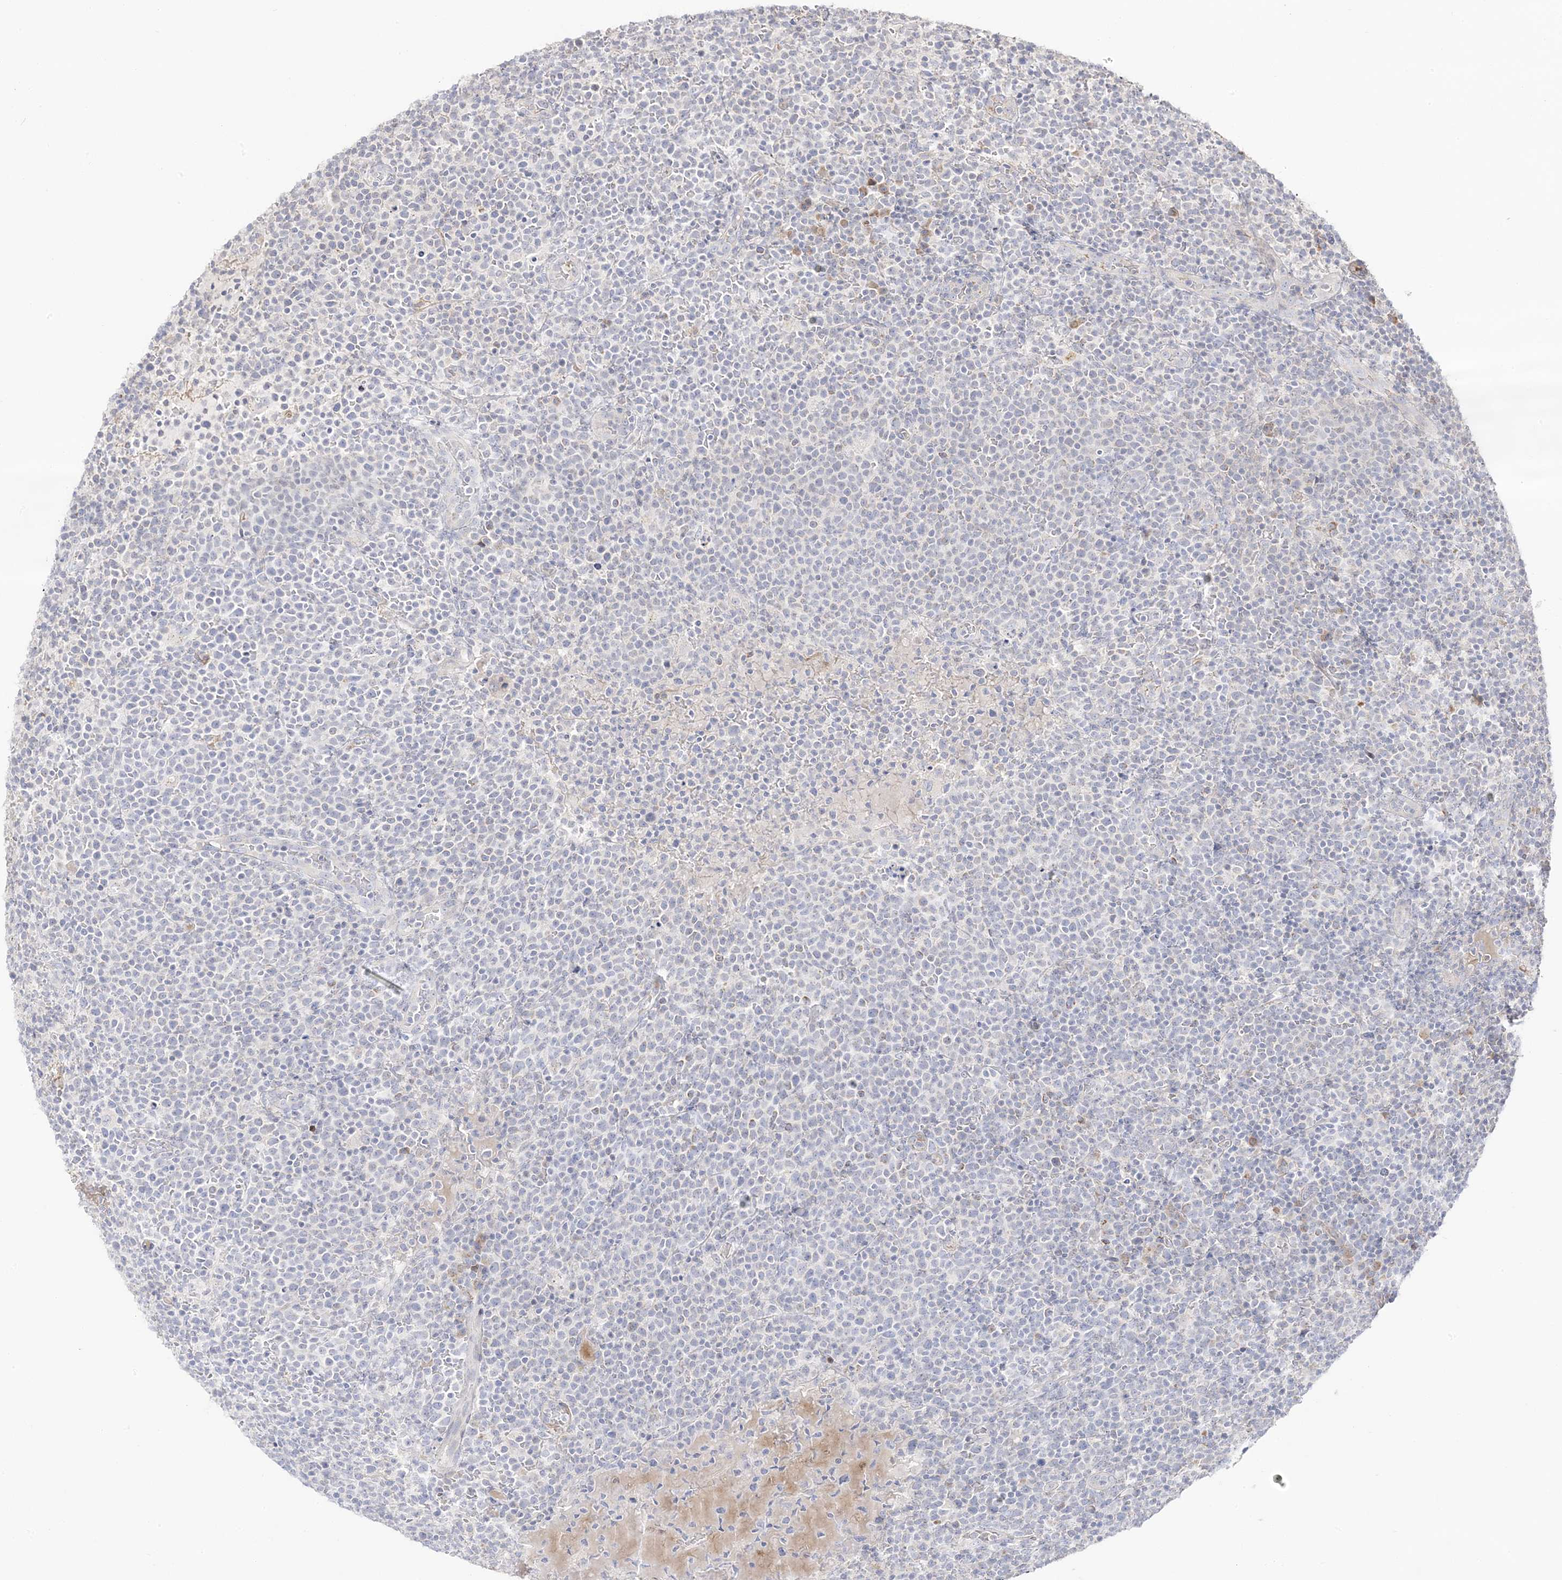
{"staining": {"intensity": "negative", "quantity": "none", "location": "none"}, "tissue": "lymphoma", "cell_type": "Tumor cells", "image_type": "cancer", "snomed": [{"axis": "morphology", "description": "Malignant lymphoma, non-Hodgkin's type, High grade"}, {"axis": "topography", "description": "Lymph node"}], "caption": "Lymphoma was stained to show a protein in brown. There is no significant expression in tumor cells.", "gene": "TRANK1", "patient": {"sex": "male", "age": 61}}